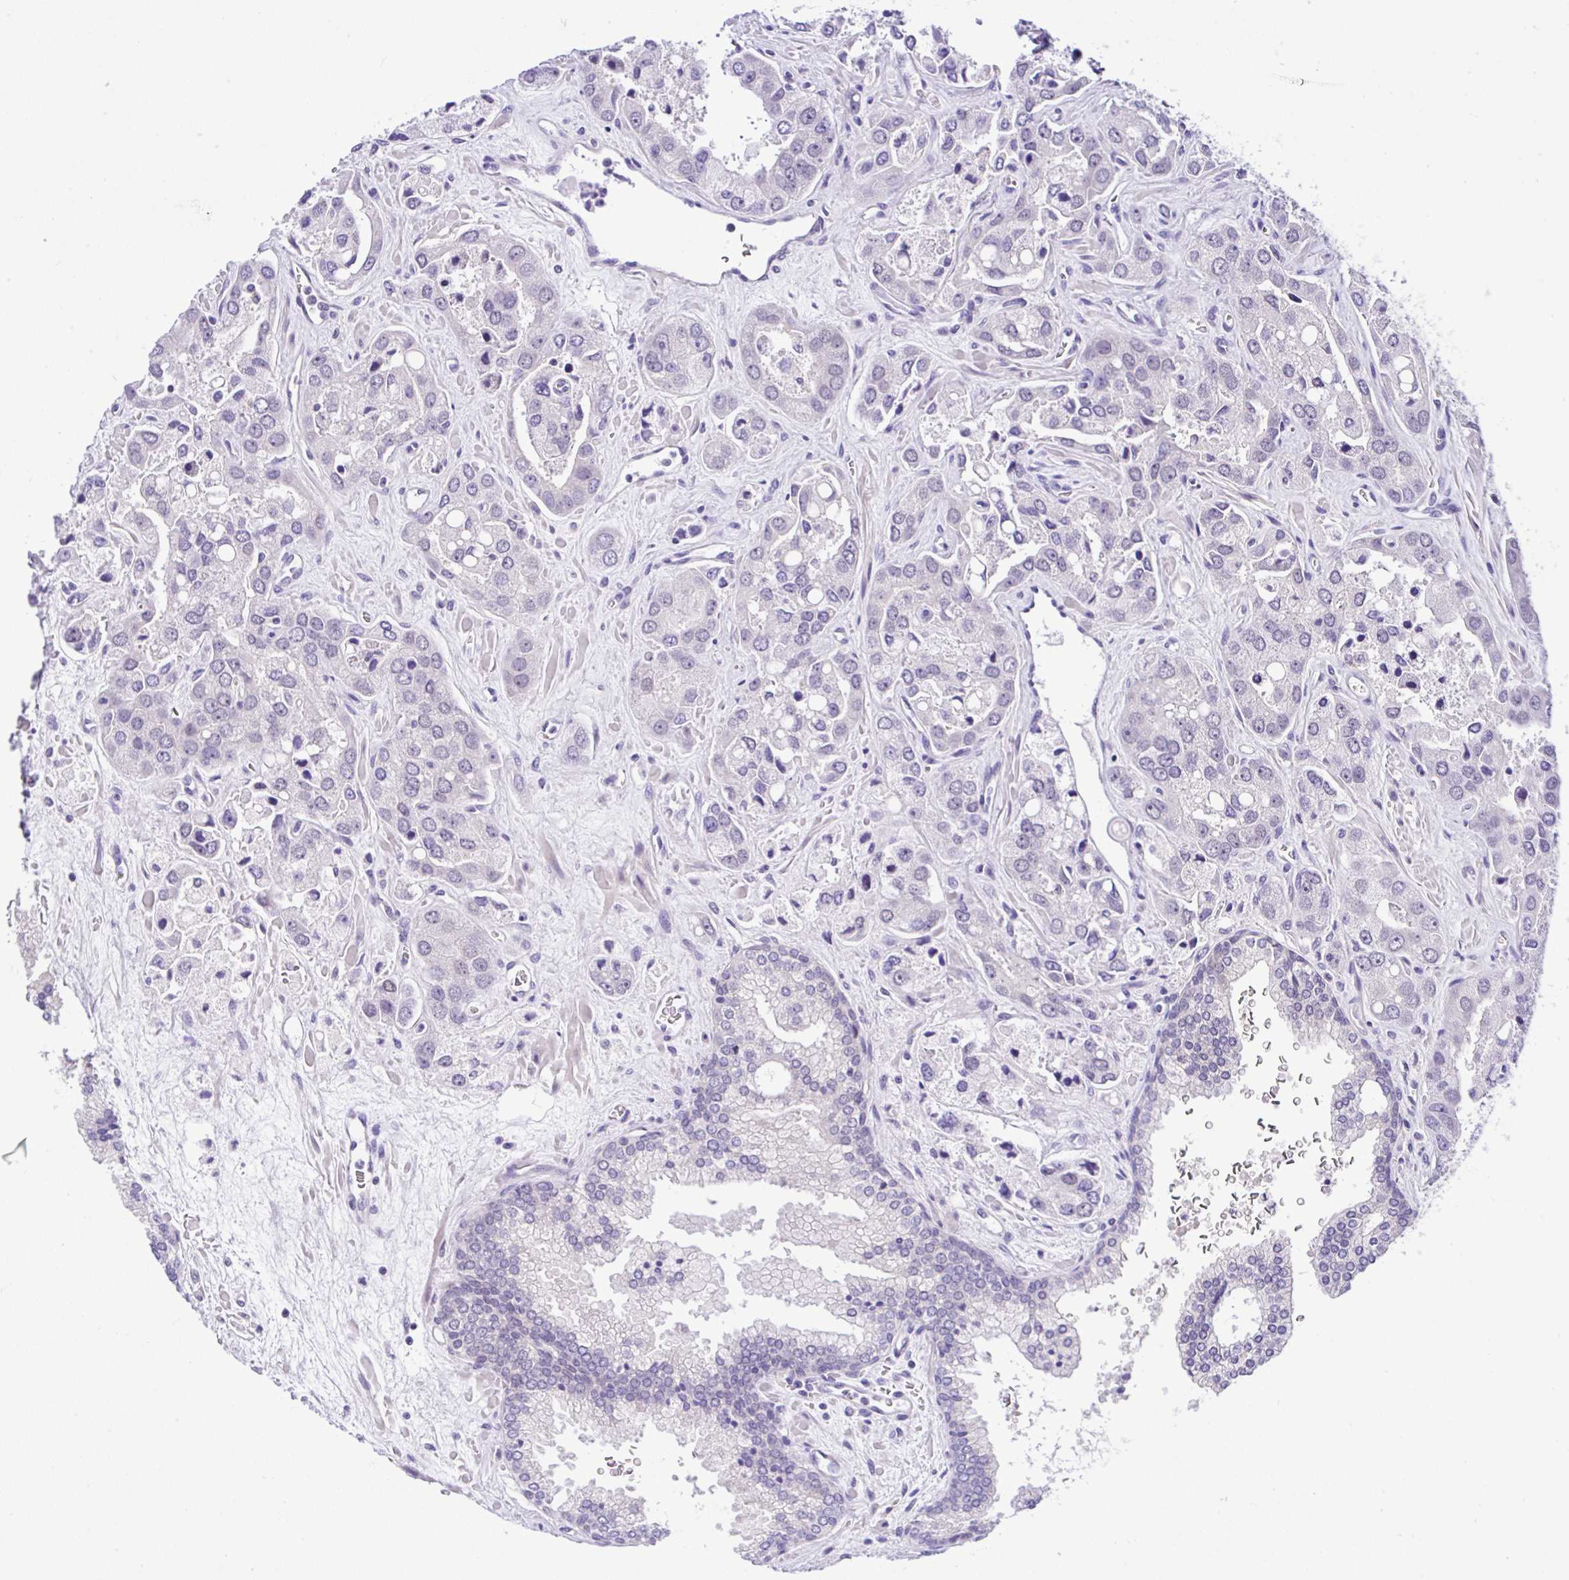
{"staining": {"intensity": "negative", "quantity": "none", "location": "none"}, "tissue": "prostate cancer", "cell_type": "Tumor cells", "image_type": "cancer", "snomed": [{"axis": "morphology", "description": "Normal tissue, NOS"}, {"axis": "morphology", "description": "Adenocarcinoma, High grade"}, {"axis": "topography", "description": "Prostate"}, {"axis": "topography", "description": "Peripheral nerve tissue"}], "caption": "Immunohistochemical staining of adenocarcinoma (high-grade) (prostate) displays no significant expression in tumor cells. (Stains: DAB (3,3'-diaminobenzidine) immunohistochemistry (IHC) with hematoxylin counter stain, Microscopy: brightfield microscopy at high magnification).", "gene": "ANO4", "patient": {"sex": "male", "age": 68}}